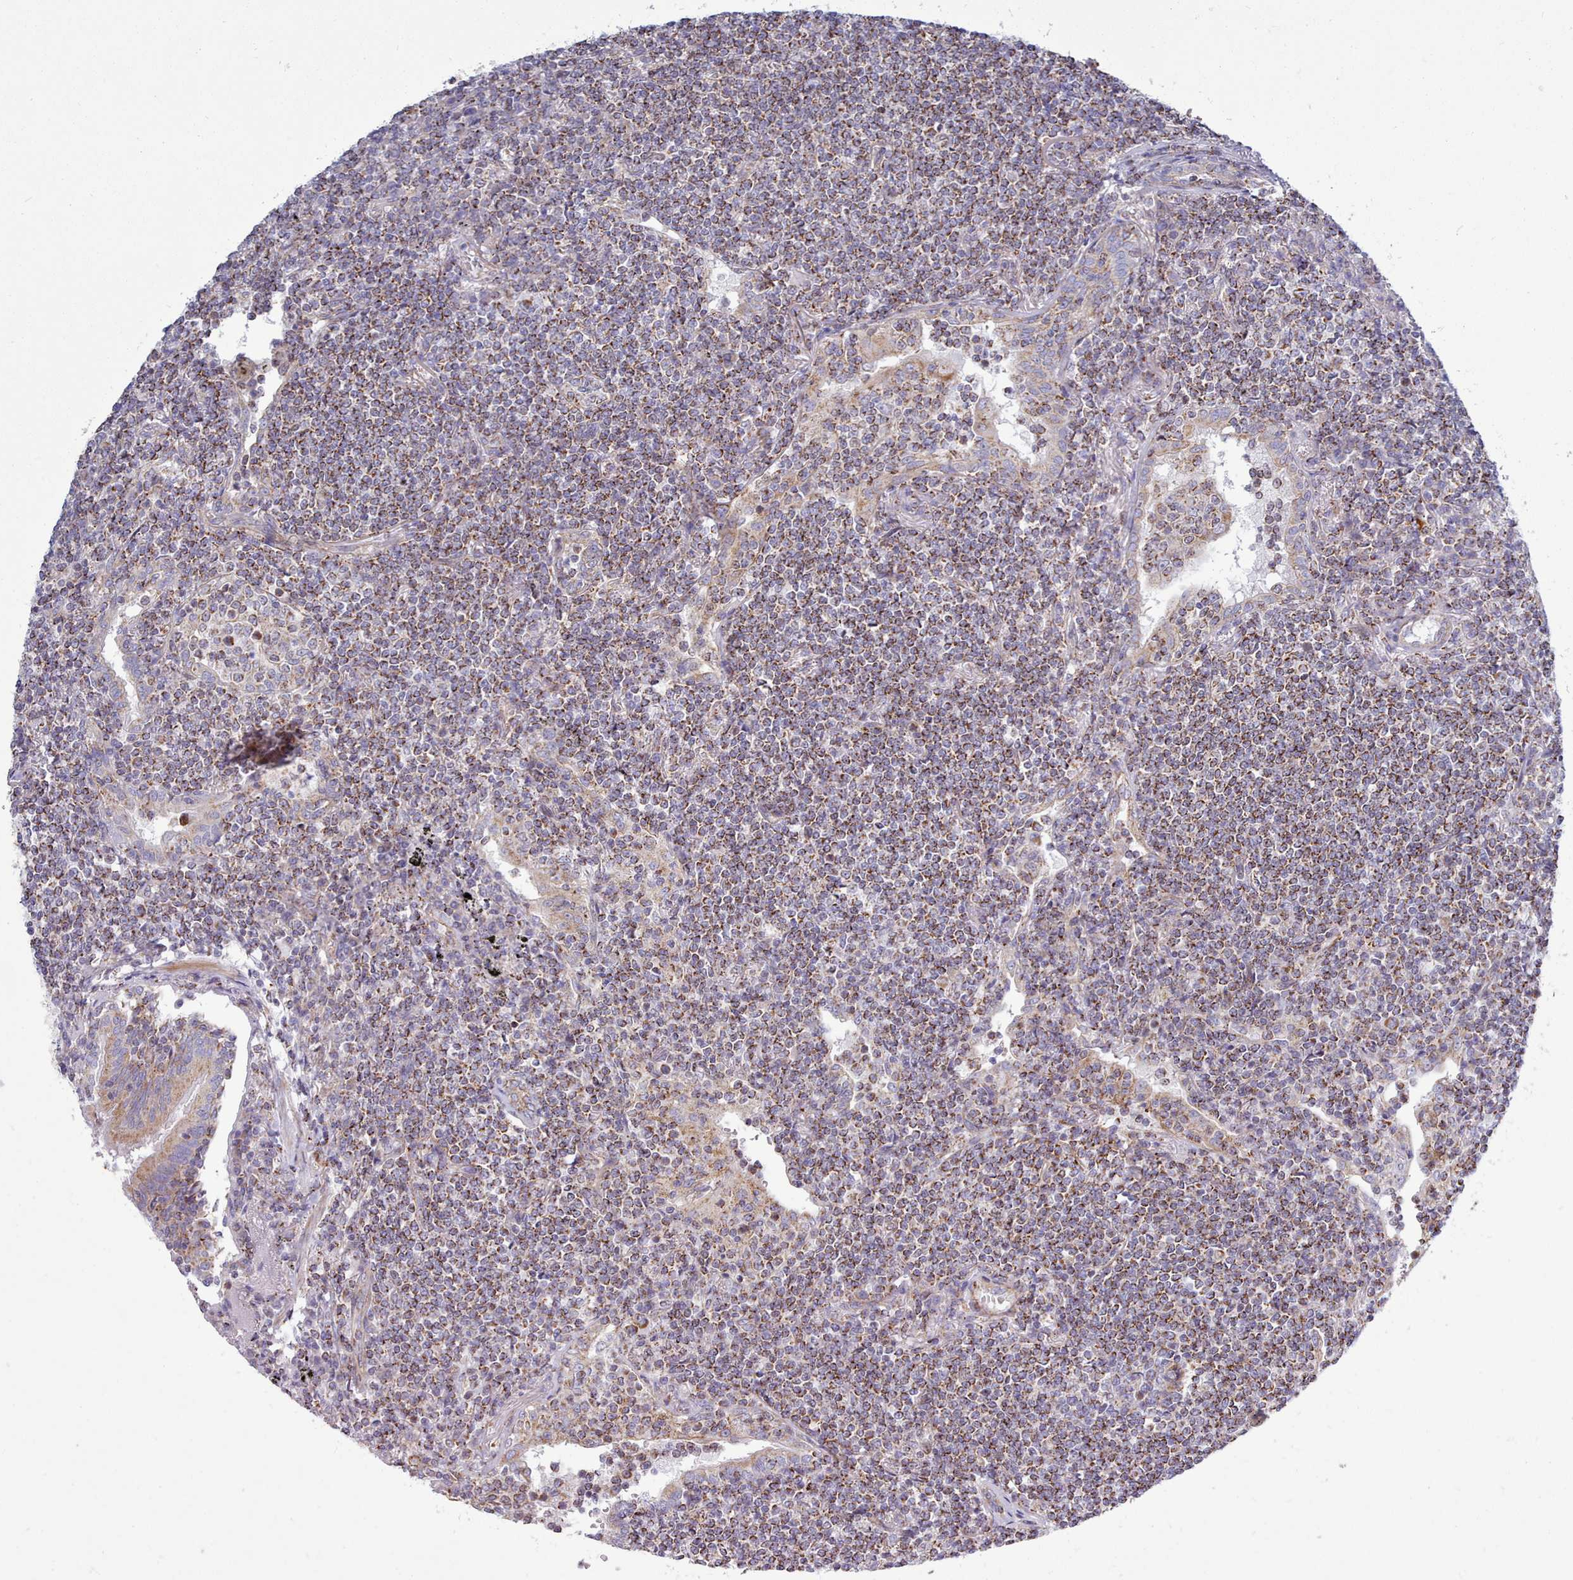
{"staining": {"intensity": "strong", "quantity": ">75%", "location": "cytoplasmic/membranous"}, "tissue": "lymphoma", "cell_type": "Tumor cells", "image_type": "cancer", "snomed": [{"axis": "morphology", "description": "Malignant lymphoma, non-Hodgkin's type, Low grade"}, {"axis": "topography", "description": "Lung"}], "caption": "Low-grade malignant lymphoma, non-Hodgkin's type was stained to show a protein in brown. There is high levels of strong cytoplasmic/membranous expression in about >75% of tumor cells.", "gene": "MRPL21", "patient": {"sex": "female", "age": 71}}